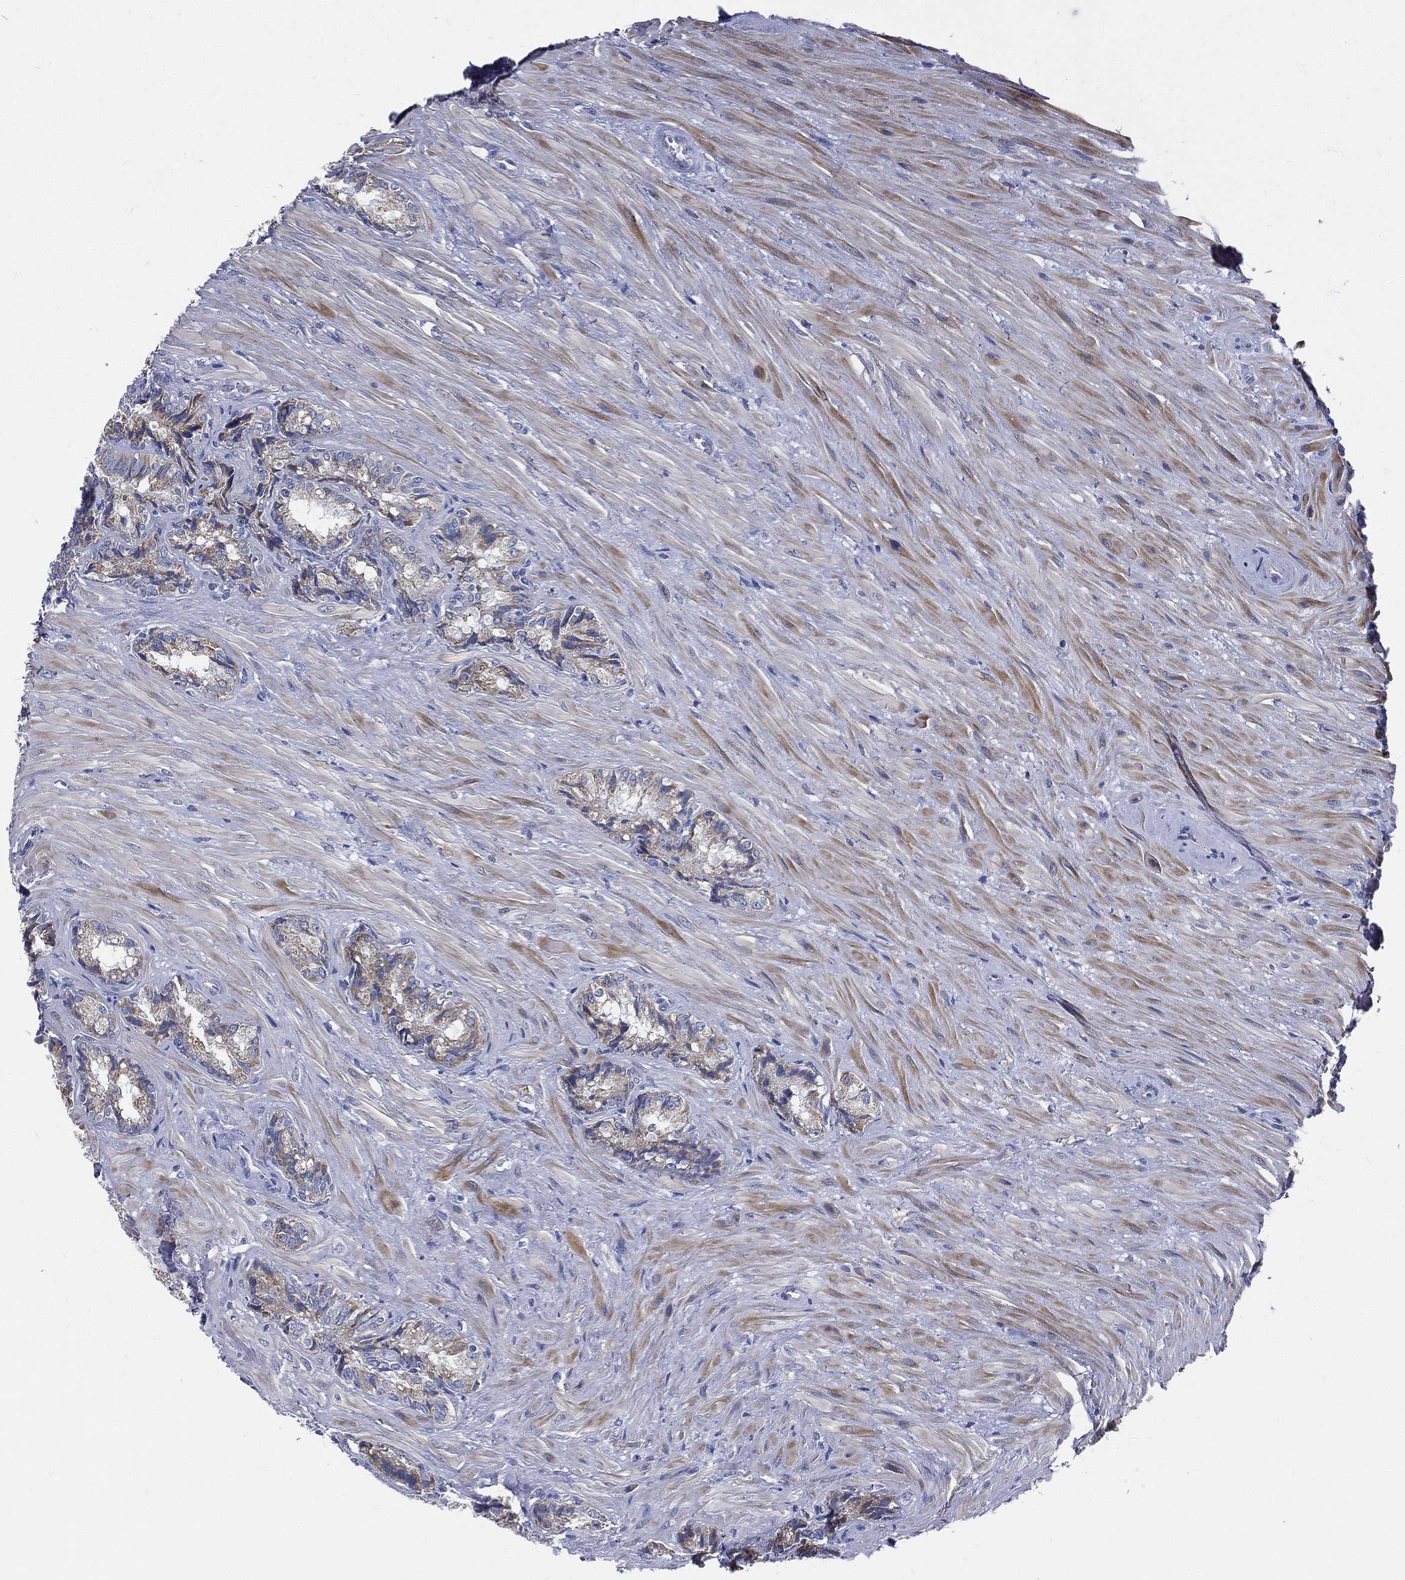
{"staining": {"intensity": "strong", "quantity": "<25%", "location": "cytoplasmic/membranous"}, "tissue": "seminal vesicle", "cell_type": "Glandular cells", "image_type": "normal", "snomed": [{"axis": "morphology", "description": "Normal tissue, NOS"}, {"axis": "topography", "description": "Seminal veicle"}], "caption": "This is a micrograph of immunohistochemistry (IHC) staining of unremarkable seminal vesicle, which shows strong expression in the cytoplasmic/membranous of glandular cells.", "gene": "PWWP3A", "patient": {"sex": "male", "age": 68}}